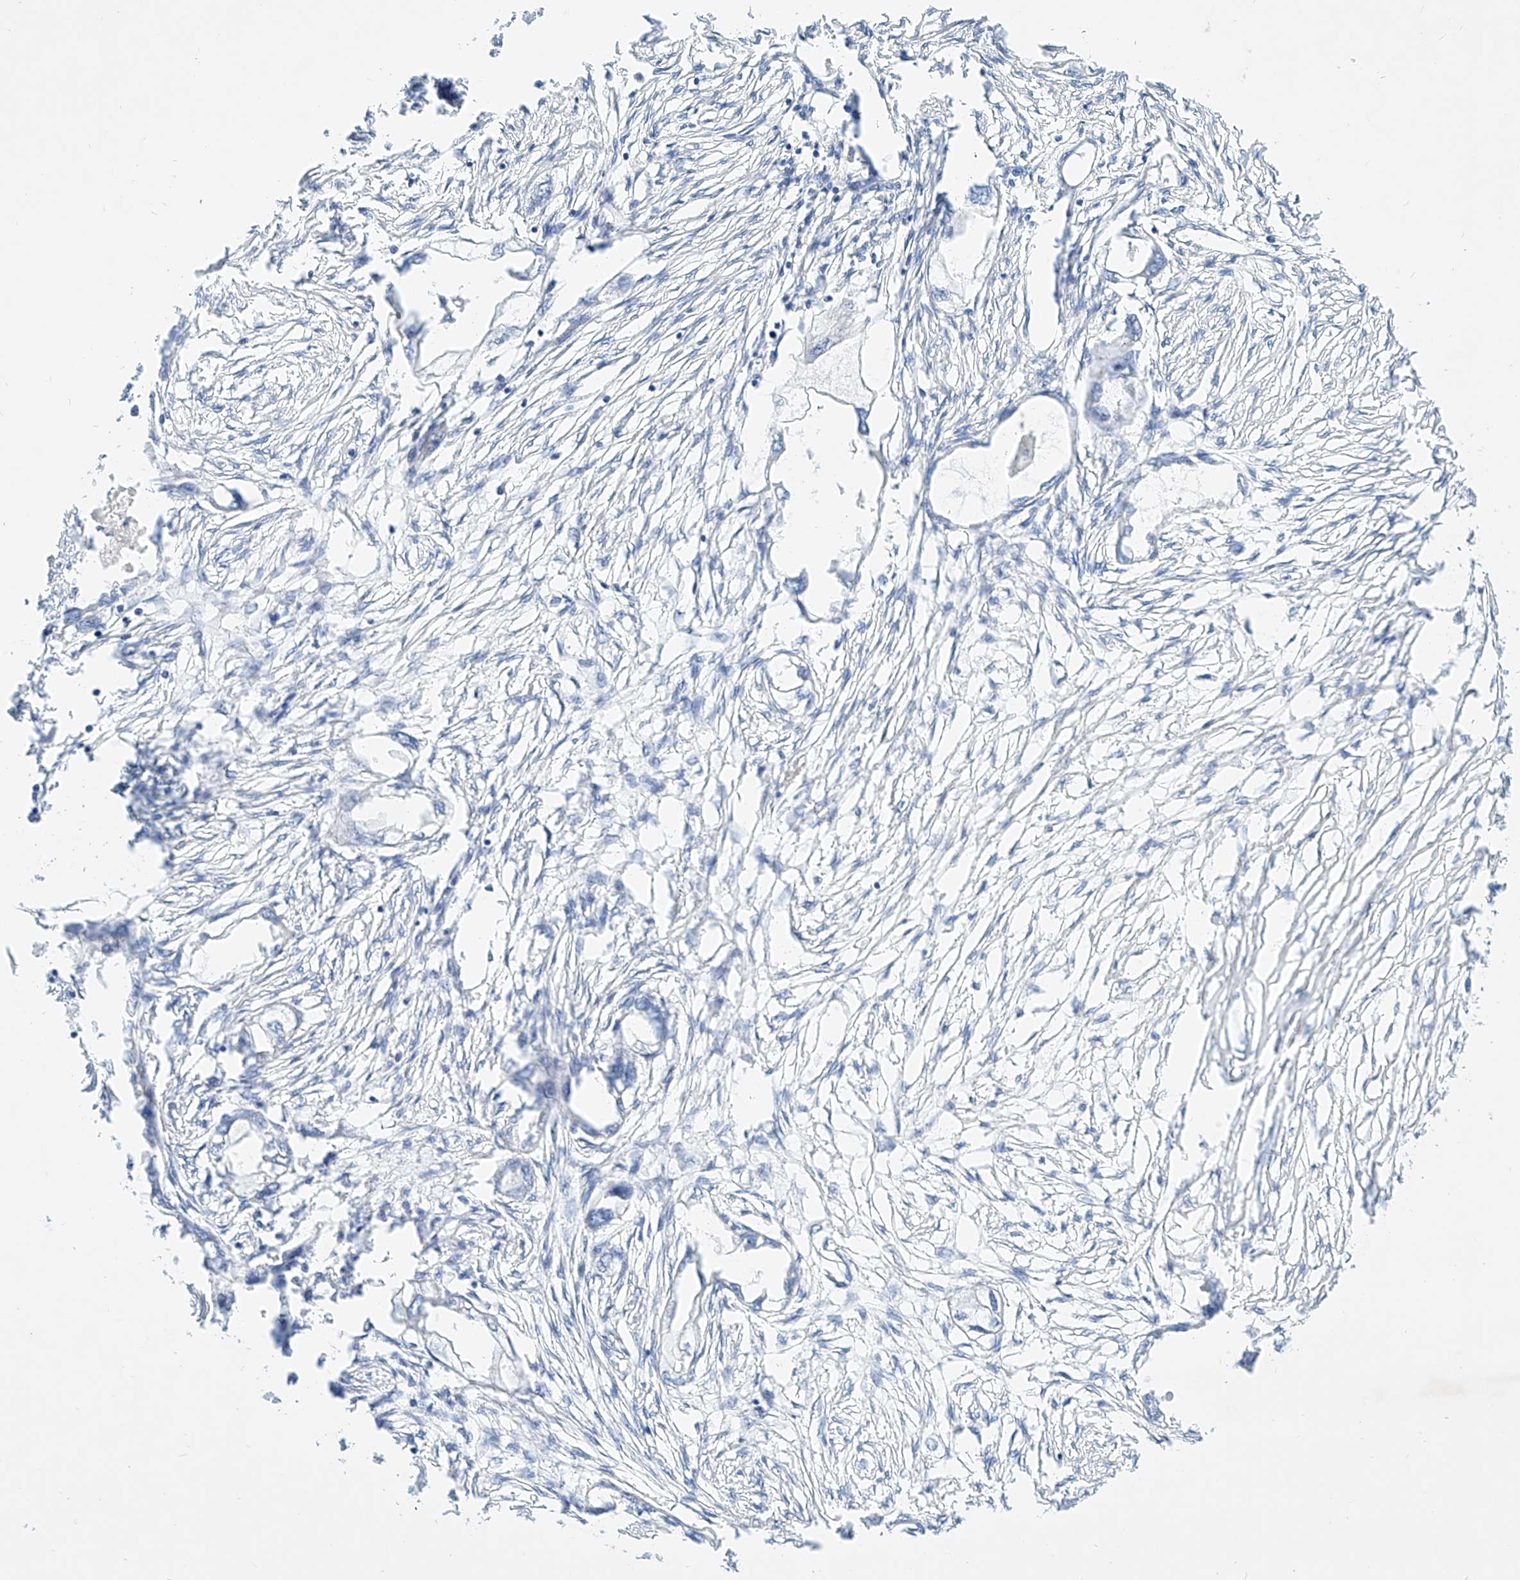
{"staining": {"intensity": "negative", "quantity": "none", "location": "none"}, "tissue": "endometrial cancer", "cell_type": "Tumor cells", "image_type": "cancer", "snomed": [{"axis": "morphology", "description": "Adenocarcinoma, NOS"}, {"axis": "morphology", "description": "Adenocarcinoma, metastatic, NOS"}, {"axis": "topography", "description": "Adipose tissue"}, {"axis": "topography", "description": "Endometrium"}], "caption": "Immunohistochemistry histopathology image of neoplastic tissue: human endometrial cancer stained with DAB reveals no significant protein positivity in tumor cells.", "gene": "SBSPON", "patient": {"sex": "female", "age": 67}}